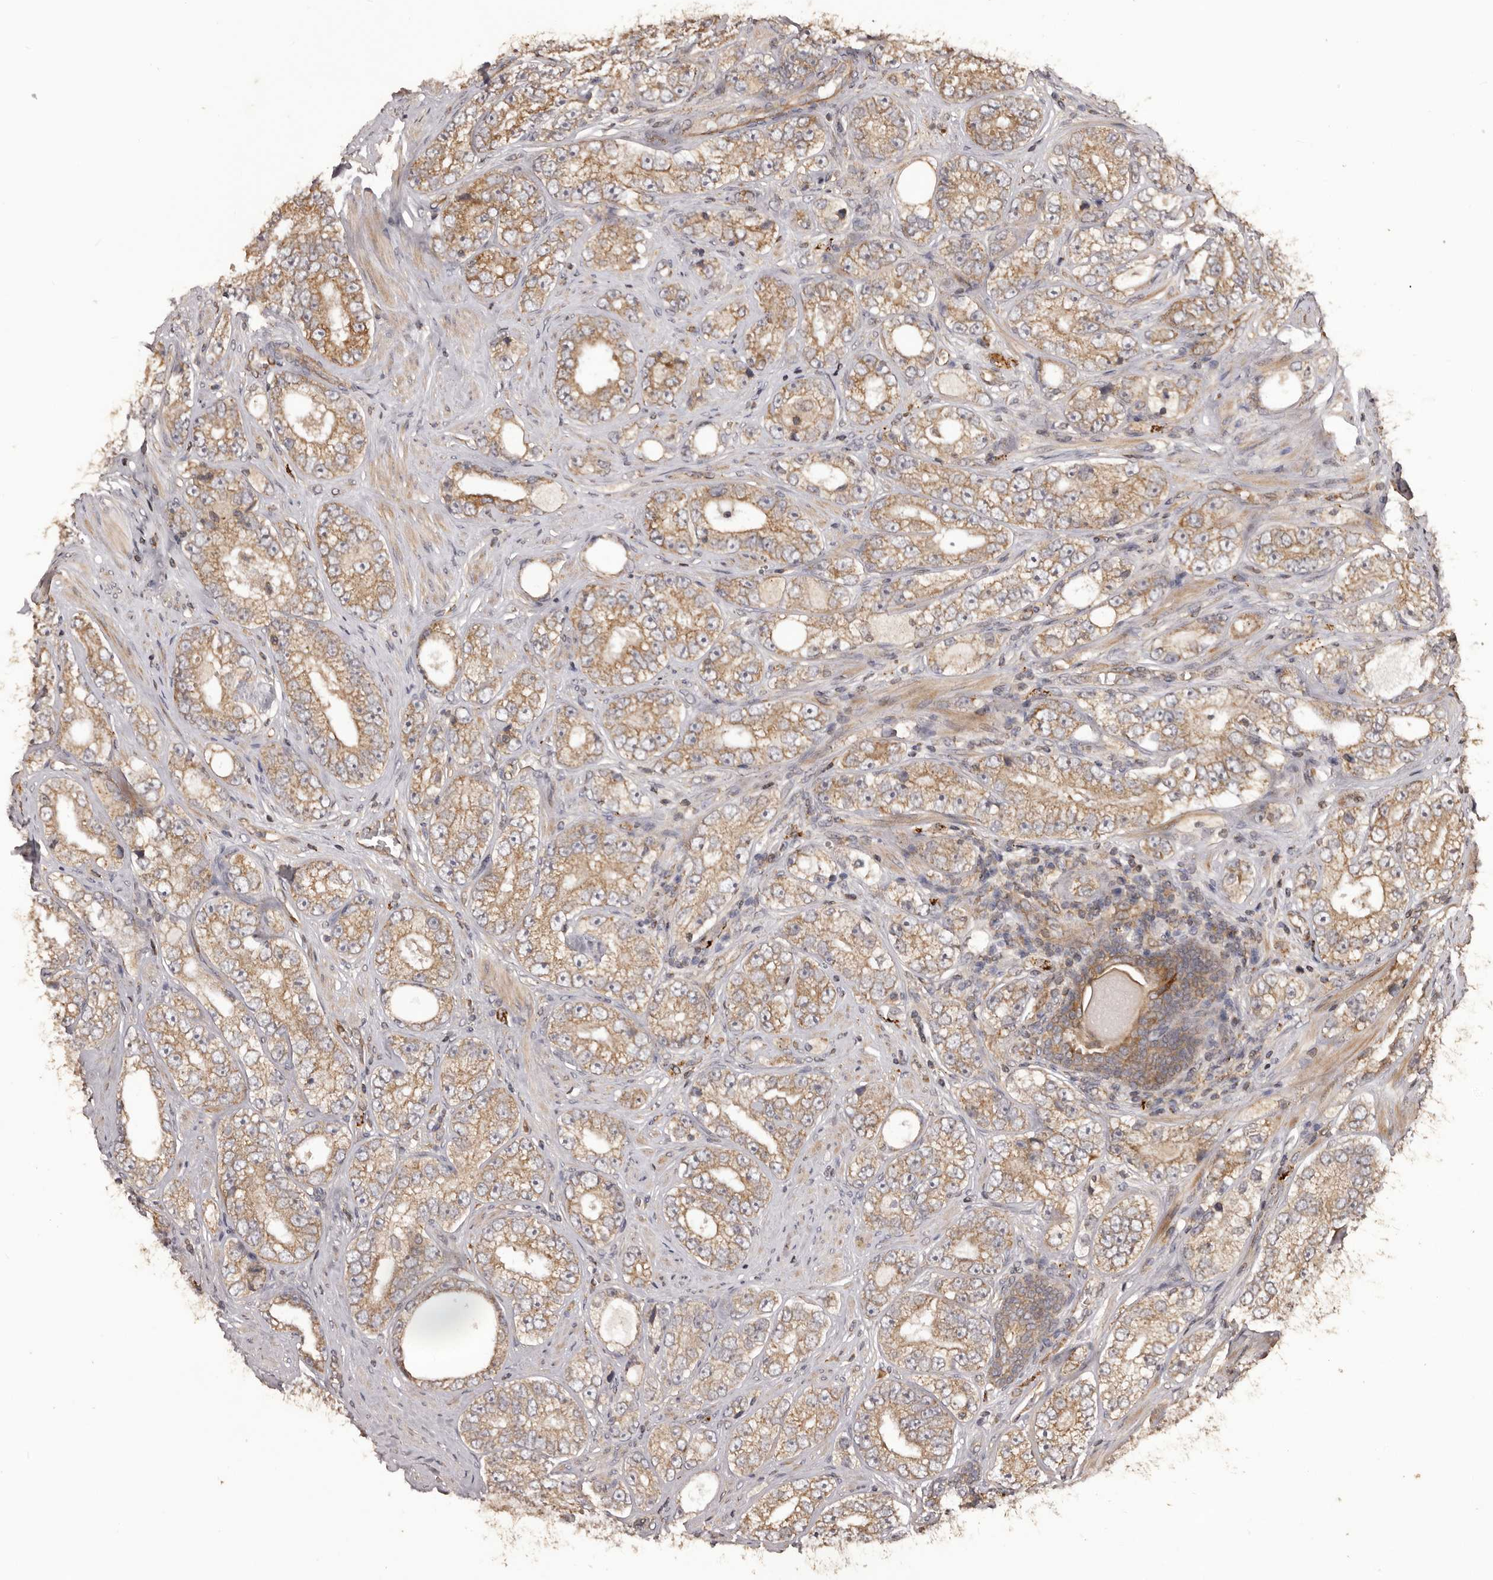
{"staining": {"intensity": "moderate", "quantity": ">75%", "location": "cytoplasmic/membranous"}, "tissue": "prostate cancer", "cell_type": "Tumor cells", "image_type": "cancer", "snomed": [{"axis": "morphology", "description": "Adenocarcinoma, High grade"}, {"axis": "topography", "description": "Prostate"}], "caption": "A high-resolution histopathology image shows IHC staining of adenocarcinoma (high-grade) (prostate), which displays moderate cytoplasmic/membranous expression in about >75% of tumor cells.", "gene": "QRSL1", "patient": {"sex": "male", "age": 56}}